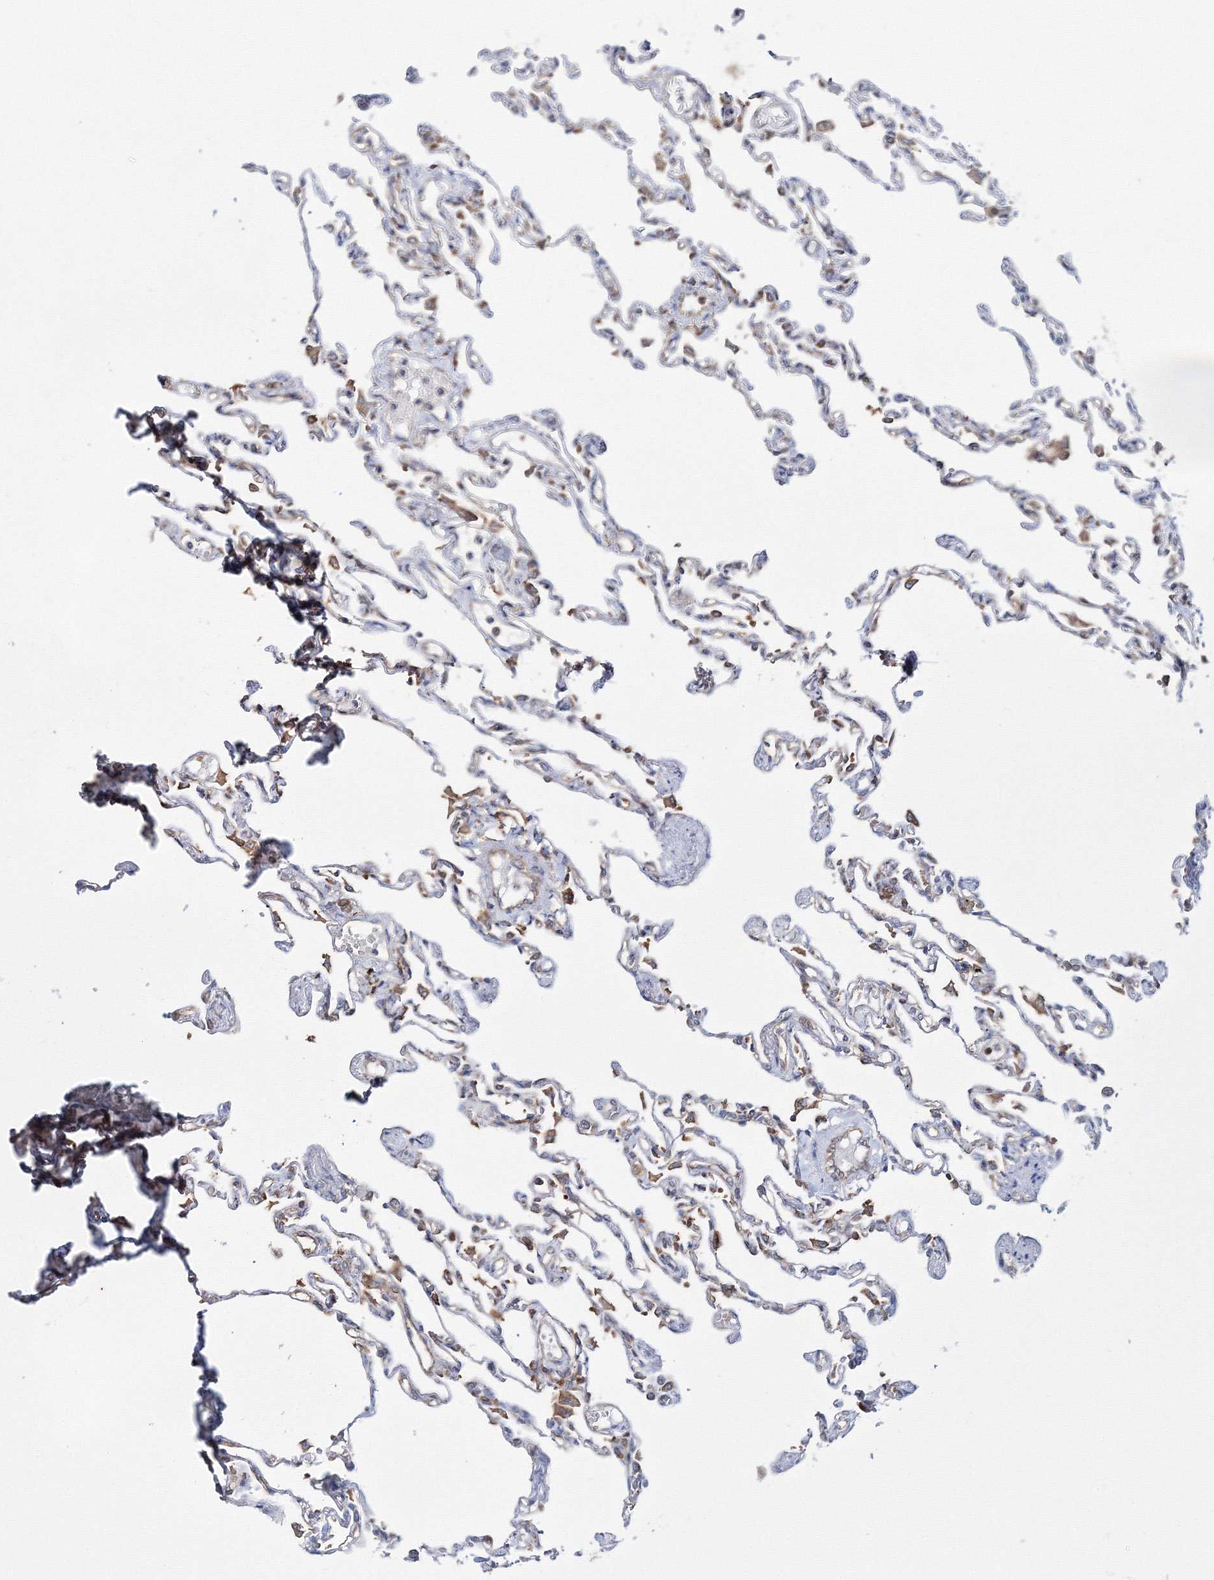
{"staining": {"intensity": "moderate", "quantity": "25%-75%", "location": "cytoplasmic/membranous"}, "tissue": "lung", "cell_type": "Alveolar cells", "image_type": "normal", "snomed": [{"axis": "morphology", "description": "Normal tissue, NOS"}, {"axis": "topography", "description": "Lung"}], "caption": "Brown immunohistochemical staining in normal human lung displays moderate cytoplasmic/membranous staining in about 25%-75% of alveolar cells. (DAB IHC, brown staining for protein, blue staining for nuclei).", "gene": "HARS1", "patient": {"sex": "male", "age": 21}}